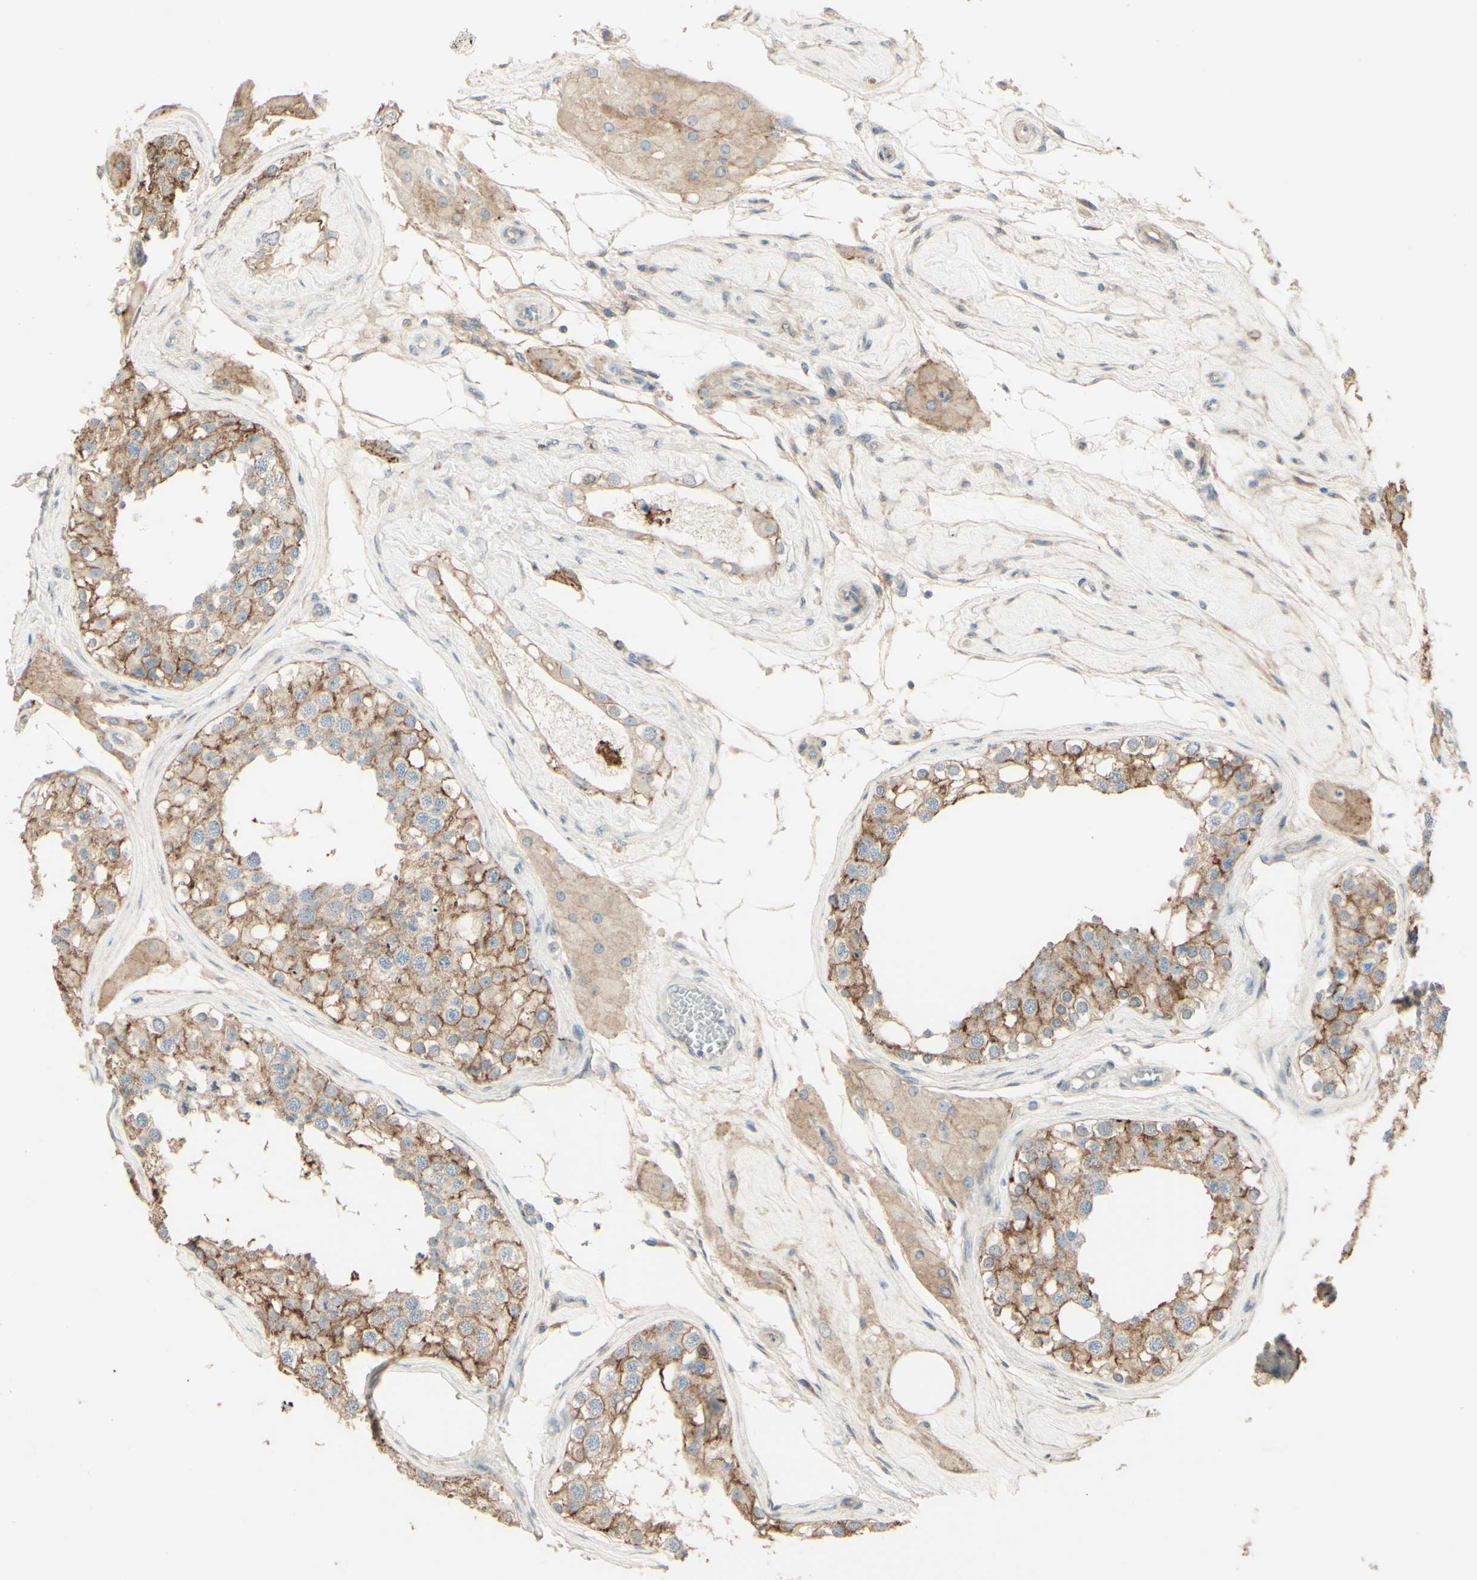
{"staining": {"intensity": "moderate", "quantity": ">75%", "location": "cytoplasmic/membranous"}, "tissue": "testis", "cell_type": "Cells in seminiferous ducts", "image_type": "normal", "snomed": [{"axis": "morphology", "description": "Normal tissue, NOS"}, {"axis": "topography", "description": "Testis"}], "caption": "Benign testis shows moderate cytoplasmic/membranous positivity in approximately >75% of cells in seminiferous ducts.", "gene": "RNF149", "patient": {"sex": "male", "age": 68}}